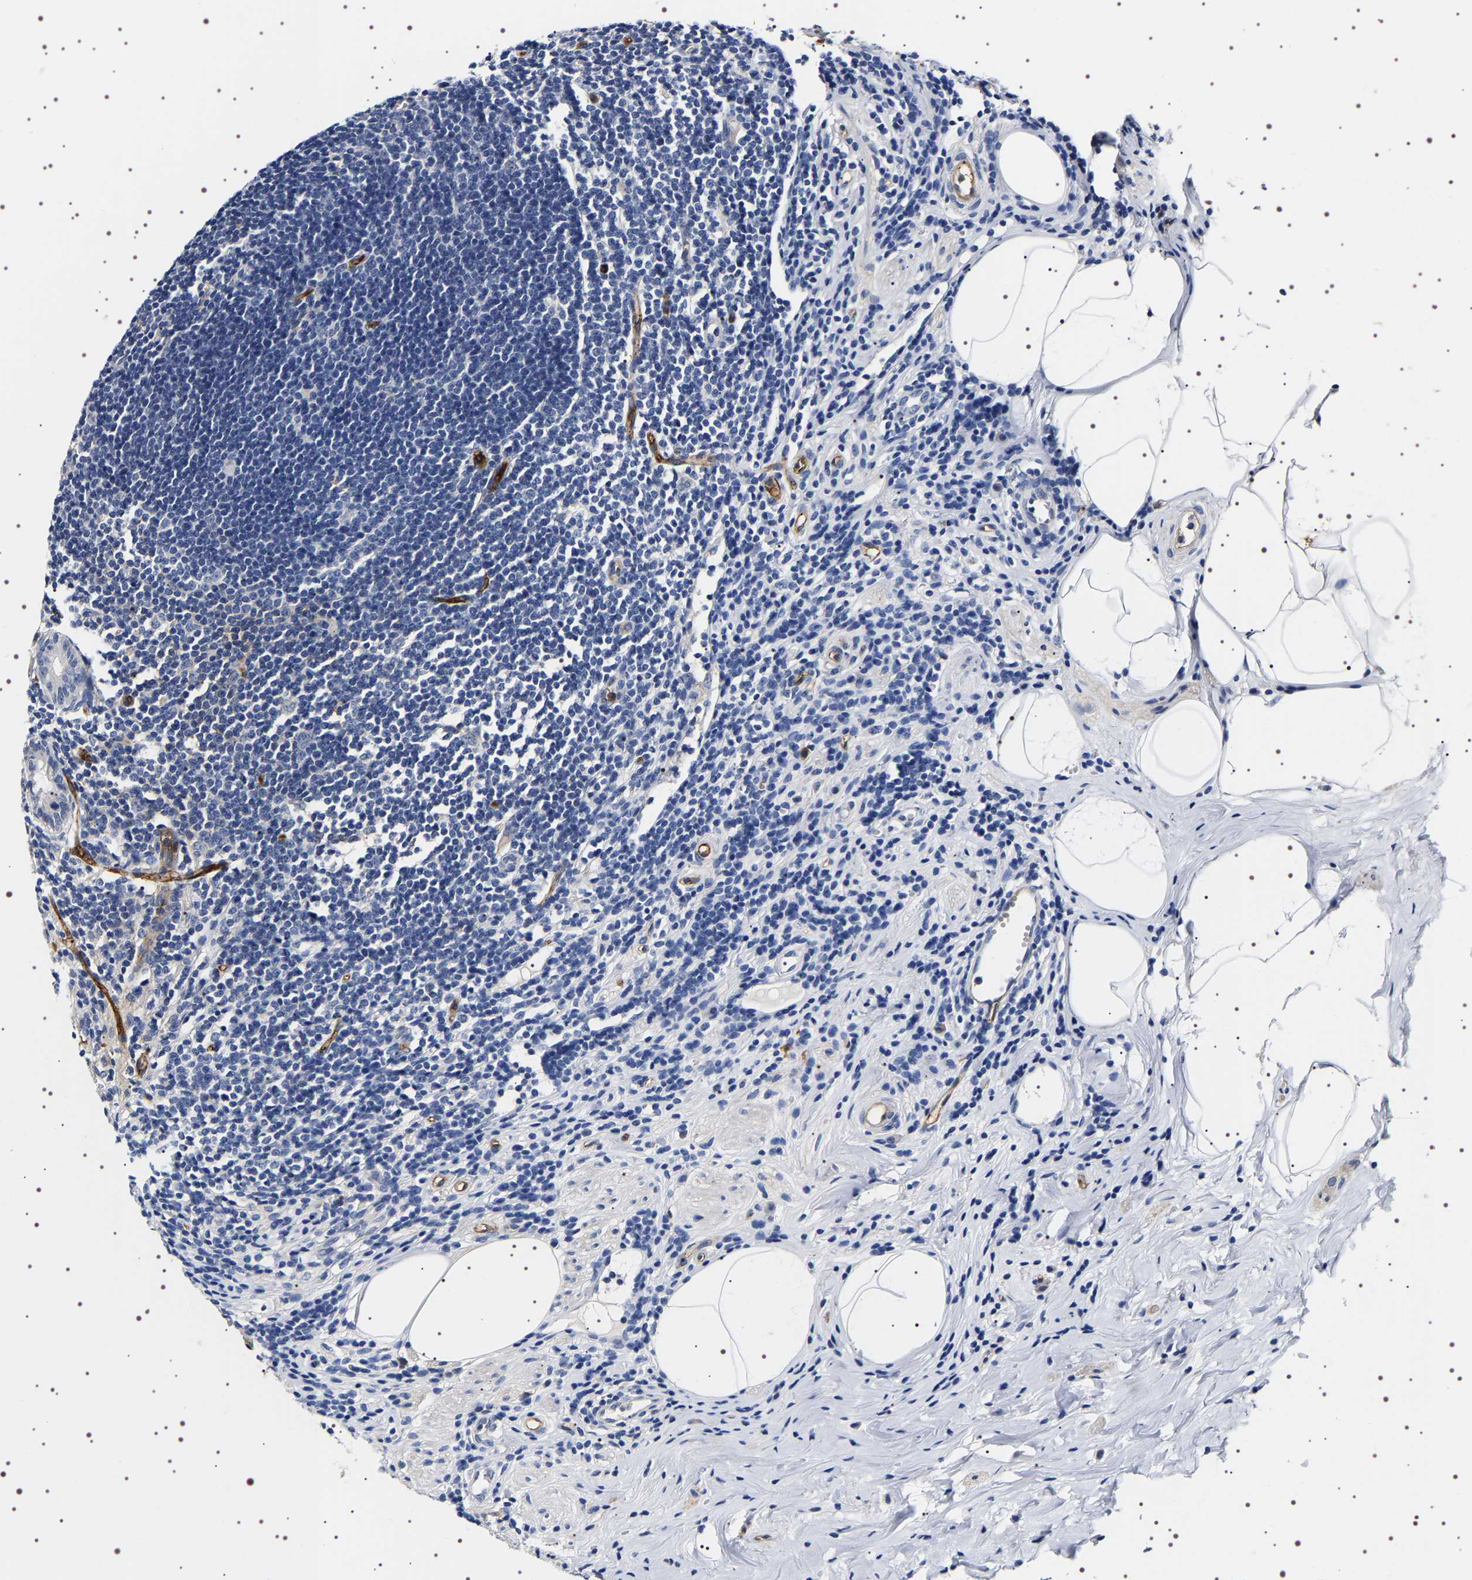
{"staining": {"intensity": "weak", "quantity": "<25%", "location": "cytoplasmic/membranous"}, "tissue": "appendix", "cell_type": "Glandular cells", "image_type": "normal", "snomed": [{"axis": "morphology", "description": "Normal tissue, NOS"}, {"axis": "topography", "description": "Appendix"}], "caption": "Photomicrograph shows no protein positivity in glandular cells of unremarkable appendix.", "gene": "ALPL", "patient": {"sex": "female", "age": 50}}